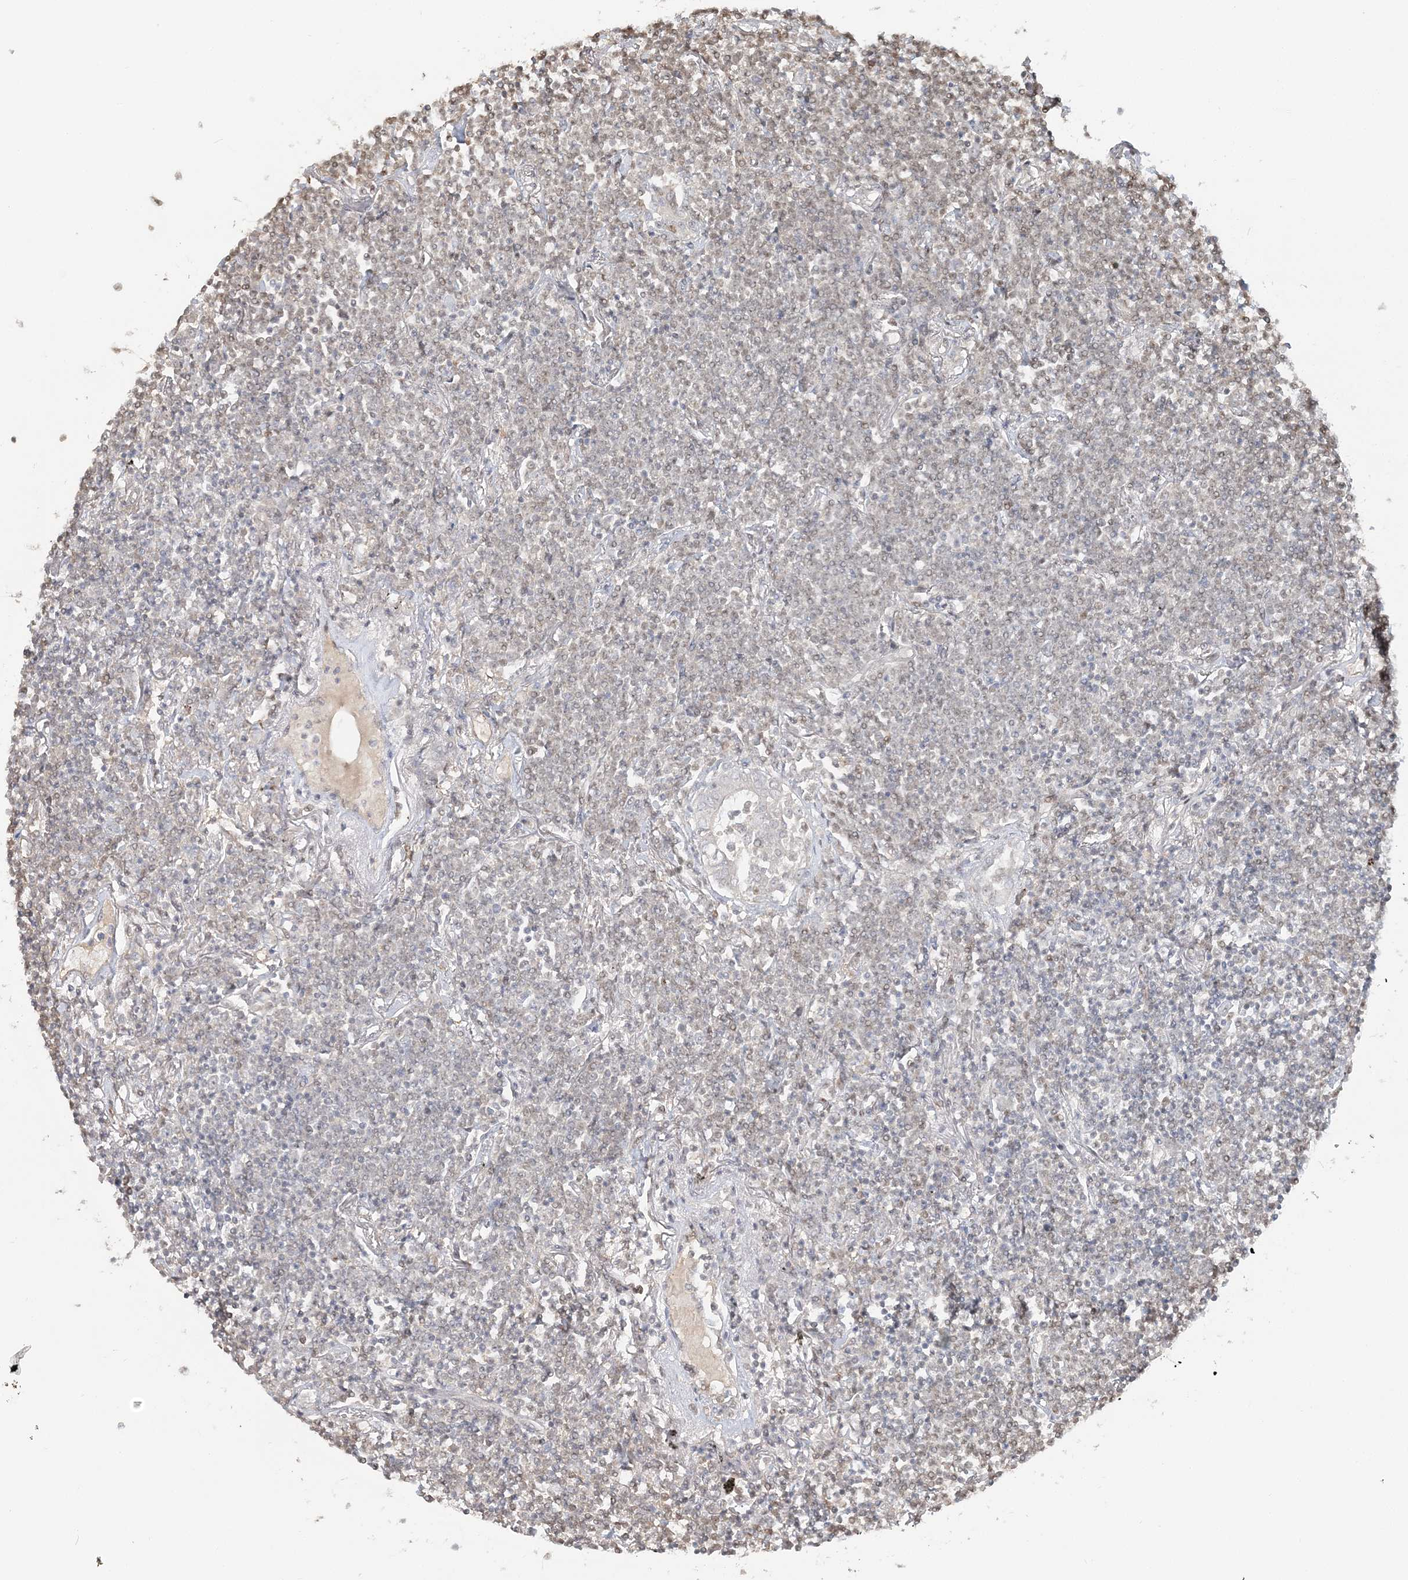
{"staining": {"intensity": "negative", "quantity": "none", "location": "none"}, "tissue": "lymphoma", "cell_type": "Tumor cells", "image_type": "cancer", "snomed": [{"axis": "morphology", "description": "Malignant lymphoma, non-Hodgkin's type, Low grade"}, {"axis": "topography", "description": "Lung"}], "caption": "Lymphoma was stained to show a protein in brown. There is no significant staining in tumor cells.", "gene": "SUMO2", "patient": {"sex": "female", "age": 71}}